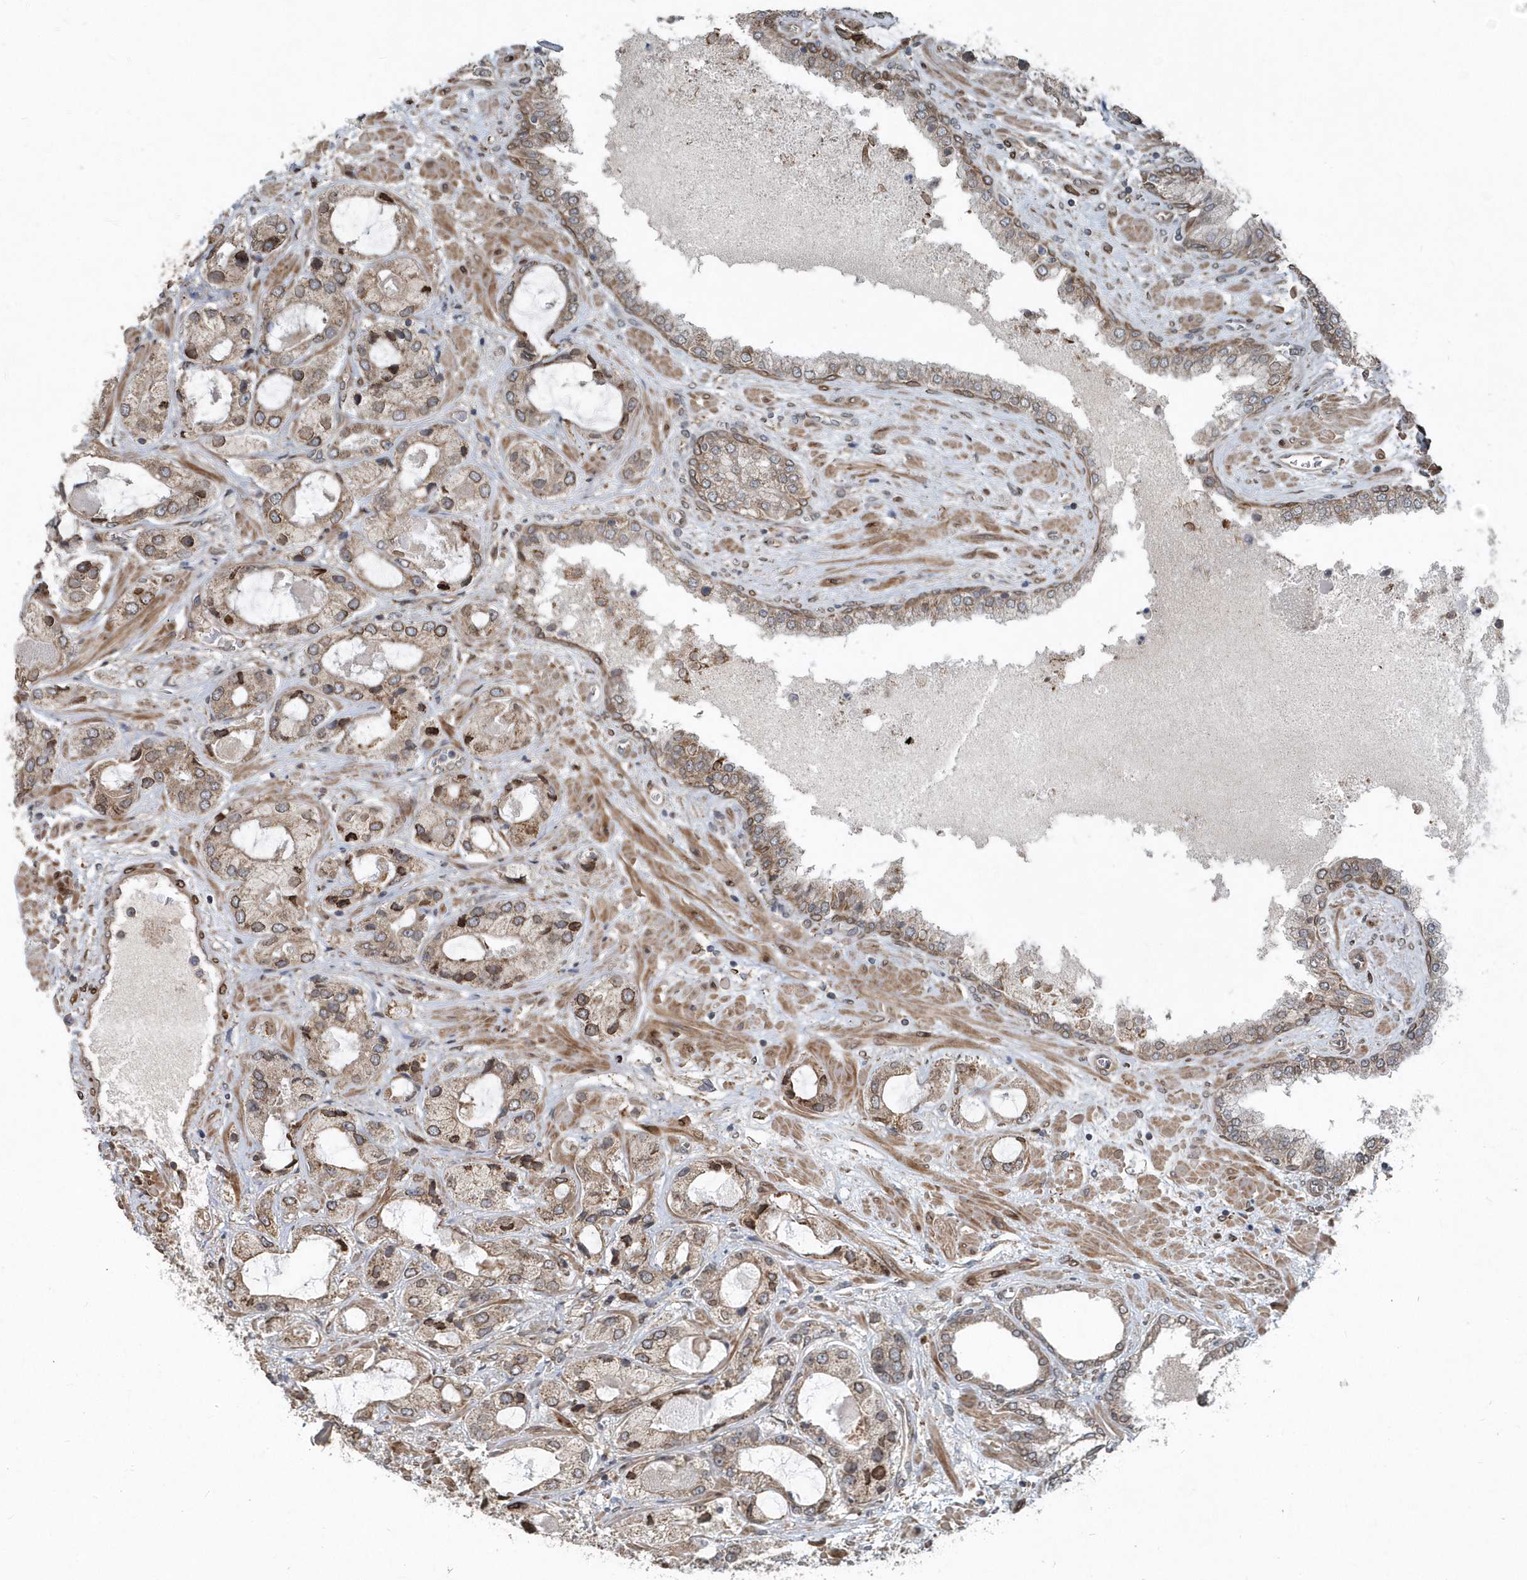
{"staining": {"intensity": "weak", "quantity": ">75%", "location": "cytoplasmic/membranous"}, "tissue": "prostate cancer", "cell_type": "Tumor cells", "image_type": "cancer", "snomed": [{"axis": "morphology", "description": "Adenocarcinoma, High grade"}, {"axis": "topography", "description": "Prostate"}], "caption": "Human prostate cancer (adenocarcinoma (high-grade)) stained for a protein (brown) reveals weak cytoplasmic/membranous positive expression in approximately >75% of tumor cells.", "gene": "MCC", "patient": {"sex": "male", "age": 59}}